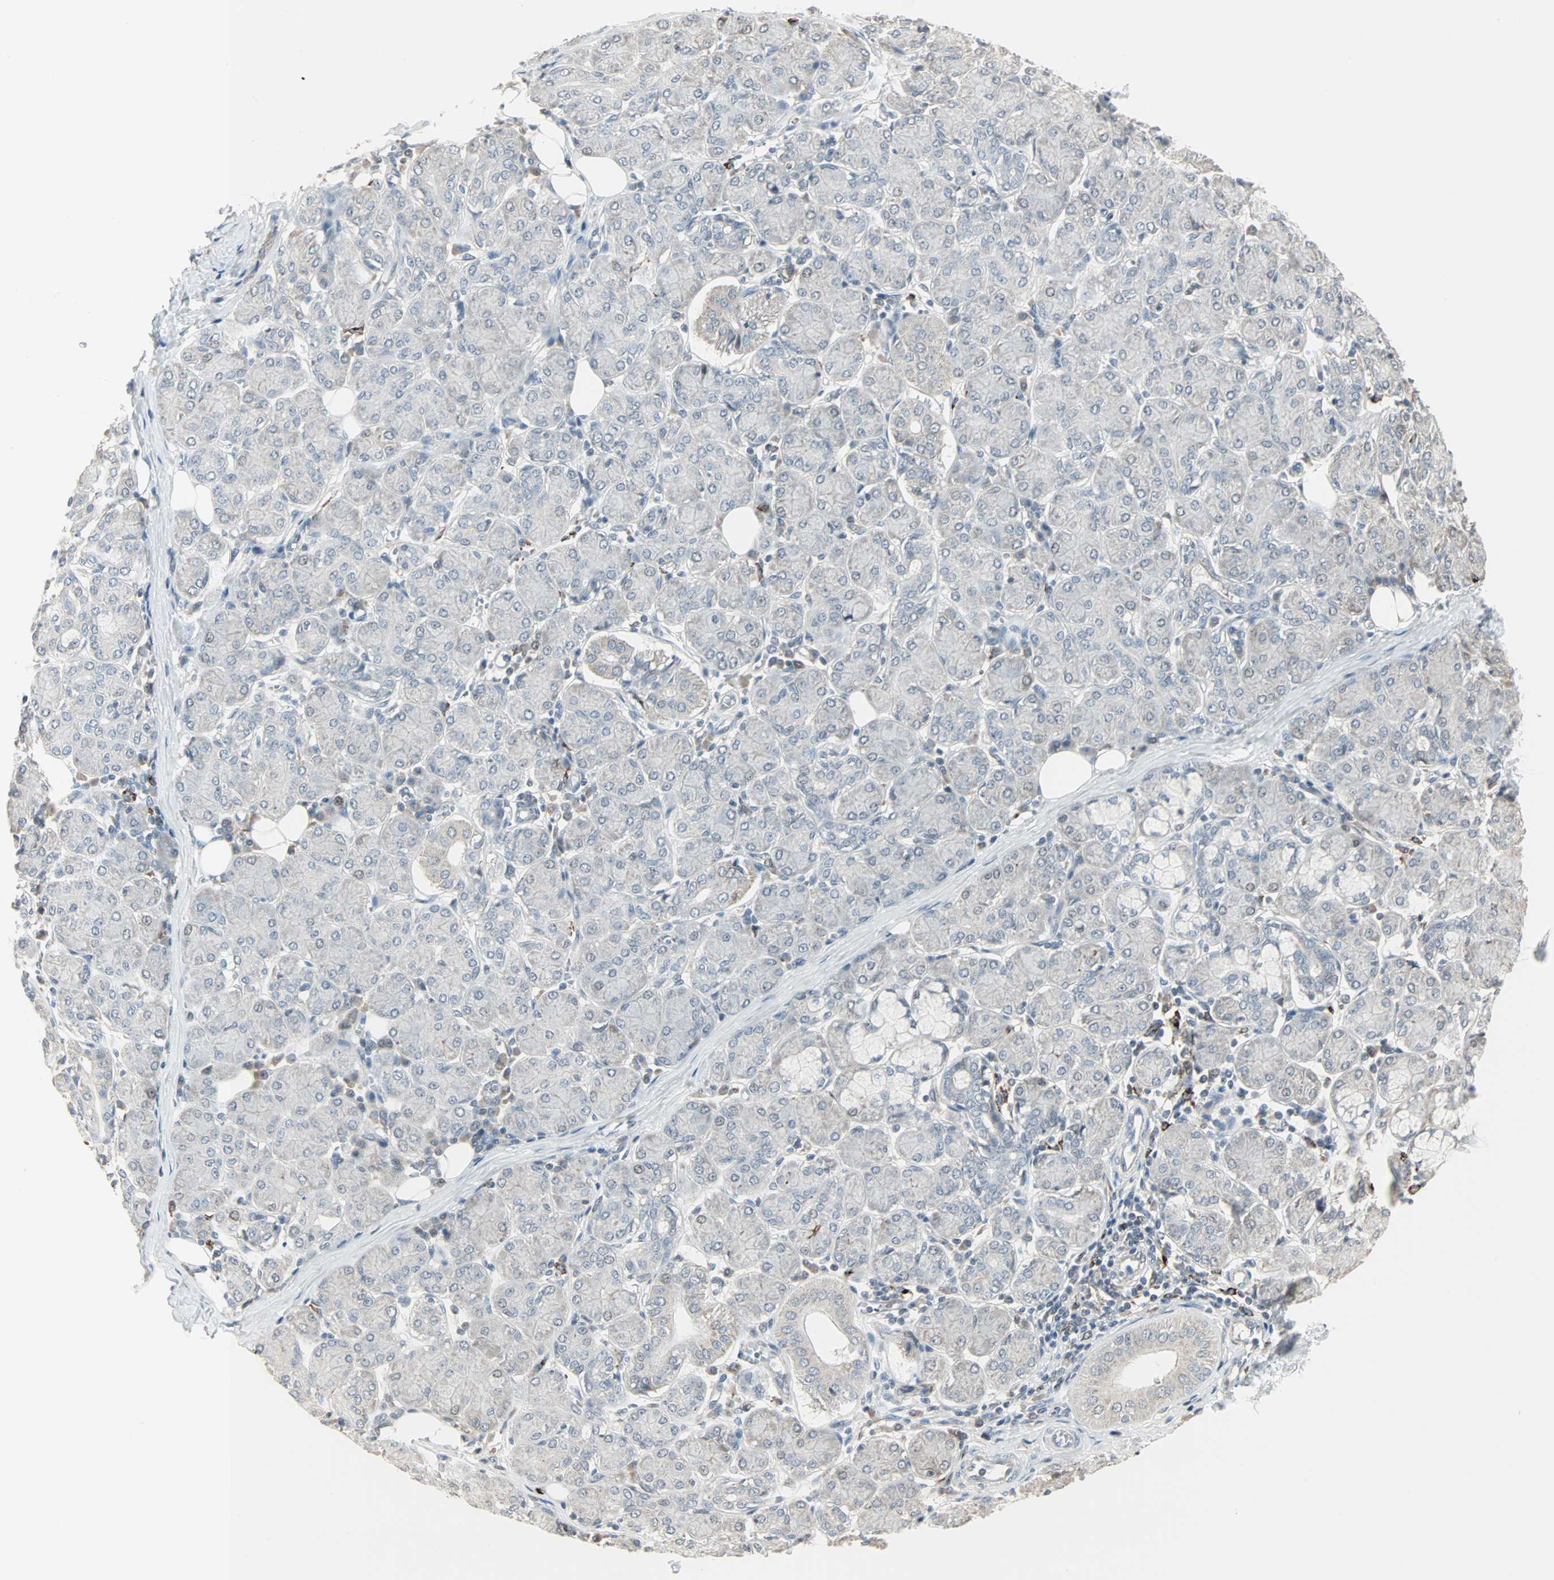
{"staining": {"intensity": "weak", "quantity": "<25%", "location": "cytoplasmic/membranous"}, "tissue": "salivary gland", "cell_type": "Glandular cells", "image_type": "normal", "snomed": [{"axis": "morphology", "description": "Normal tissue, NOS"}, {"axis": "morphology", "description": "Inflammation, NOS"}, {"axis": "topography", "description": "Lymph node"}, {"axis": "topography", "description": "Salivary gland"}], "caption": "Micrograph shows no significant protein expression in glandular cells of benign salivary gland. The staining is performed using DAB brown chromogen with nuclei counter-stained in using hematoxylin.", "gene": "KDM4A", "patient": {"sex": "male", "age": 3}}